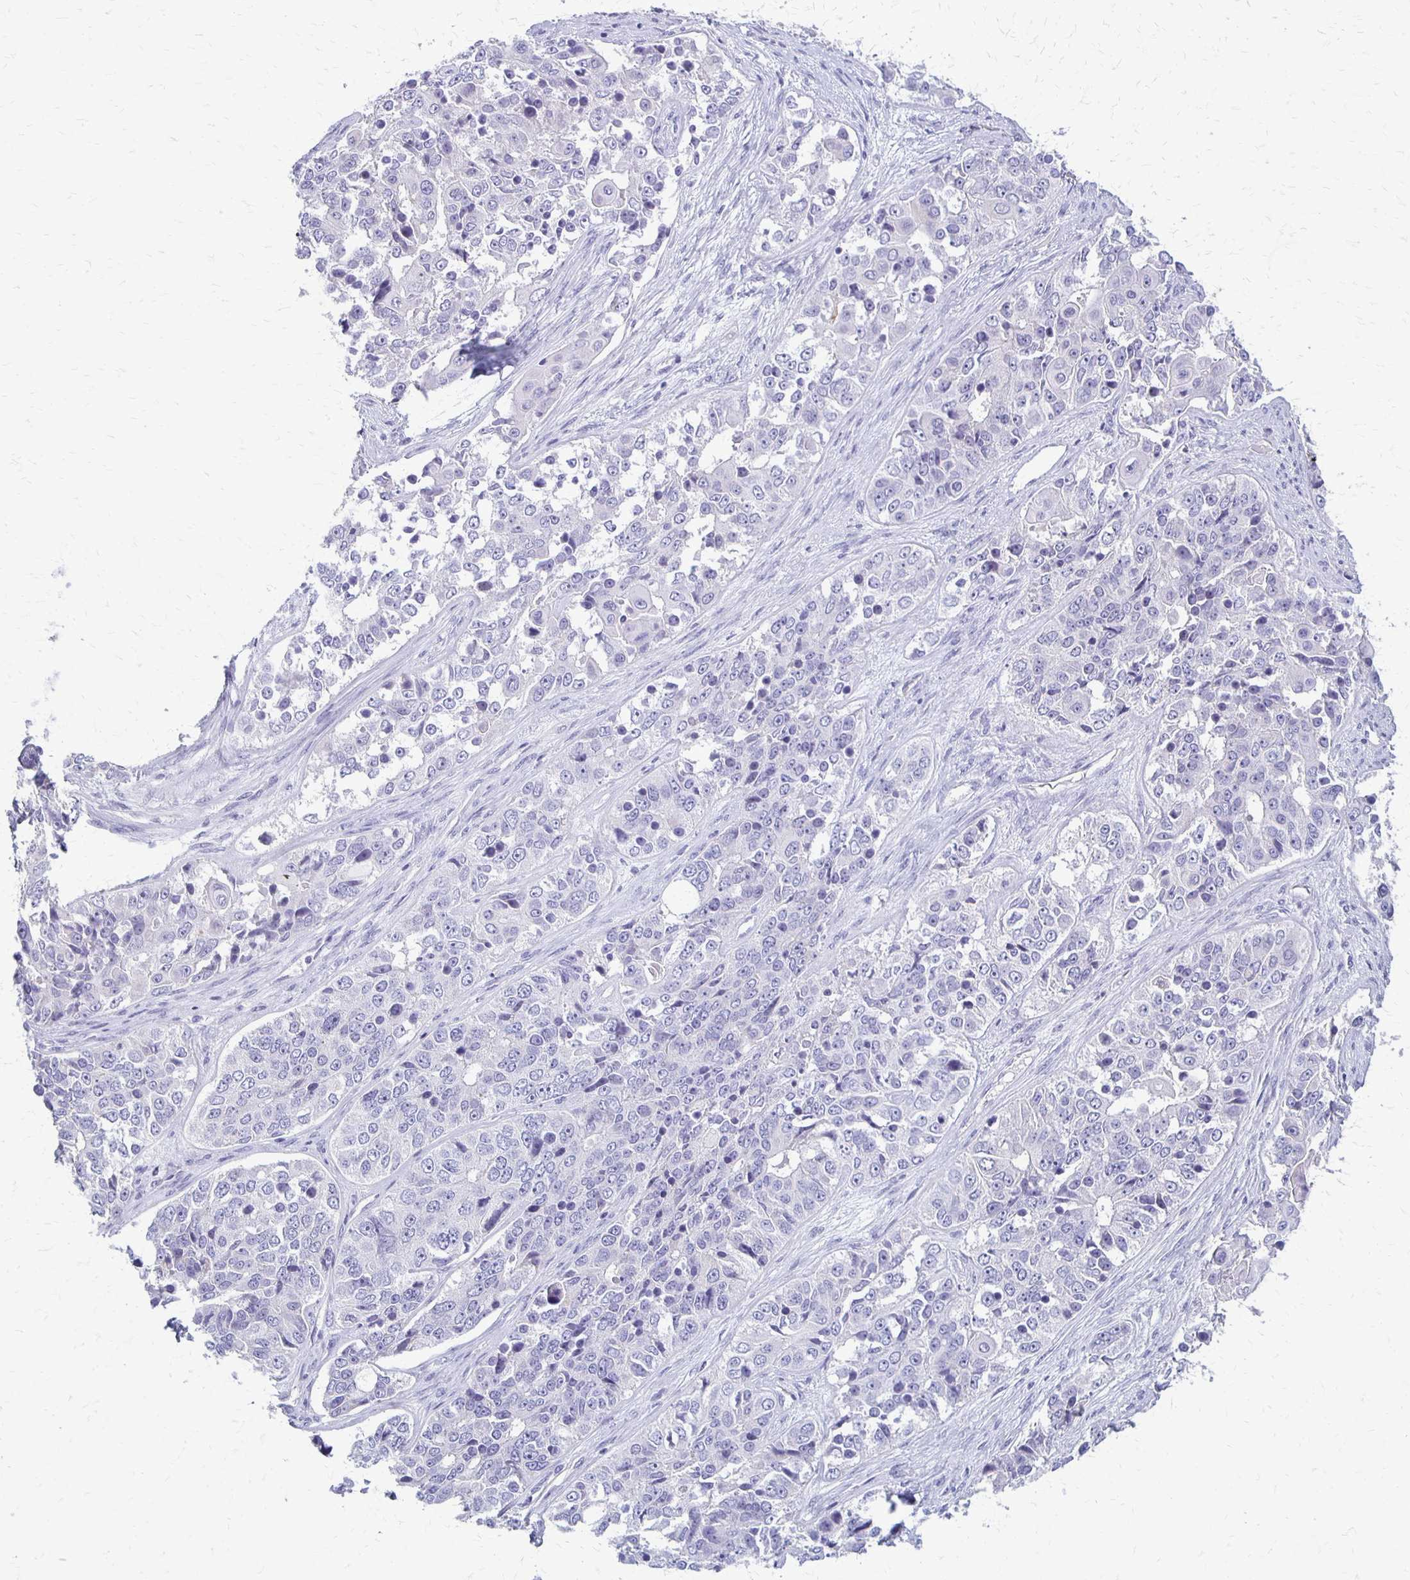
{"staining": {"intensity": "negative", "quantity": "none", "location": "none"}, "tissue": "ovarian cancer", "cell_type": "Tumor cells", "image_type": "cancer", "snomed": [{"axis": "morphology", "description": "Carcinoma, endometroid"}, {"axis": "topography", "description": "Ovary"}], "caption": "Tumor cells are negative for brown protein staining in endometroid carcinoma (ovarian).", "gene": "RHOC", "patient": {"sex": "female", "age": 51}}